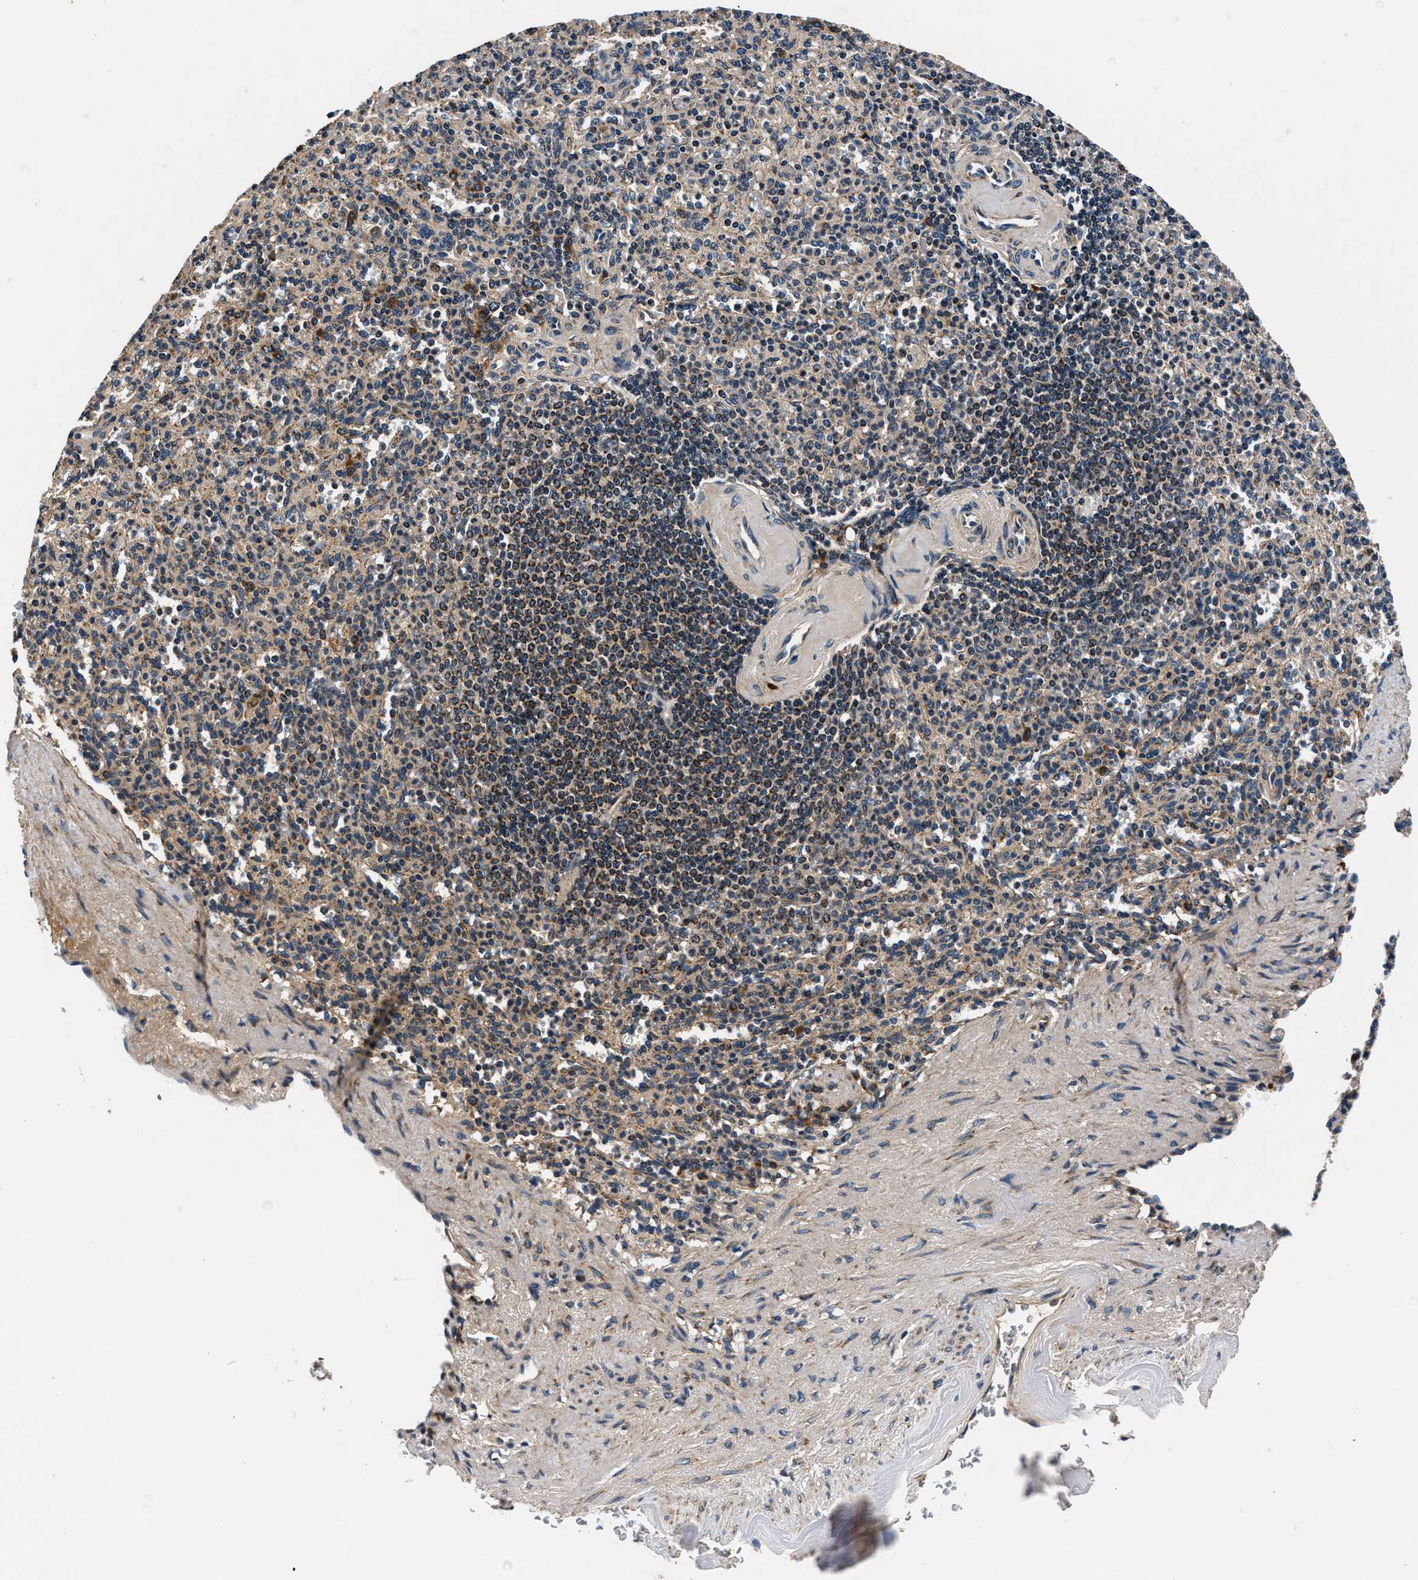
{"staining": {"intensity": "moderate", "quantity": "25%-75%", "location": "cytoplasmic/membranous"}, "tissue": "spleen", "cell_type": "Cells in red pulp", "image_type": "normal", "snomed": [{"axis": "morphology", "description": "Normal tissue, NOS"}, {"axis": "topography", "description": "Spleen"}], "caption": "DAB immunohistochemical staining of normal spleen exhibits moderate cytoplasmic/membranous protein staining in approximately 25%-75% of cells in red pulp.", "gene": "IMMT", "patient": {"sex": "female", "age": 74}}